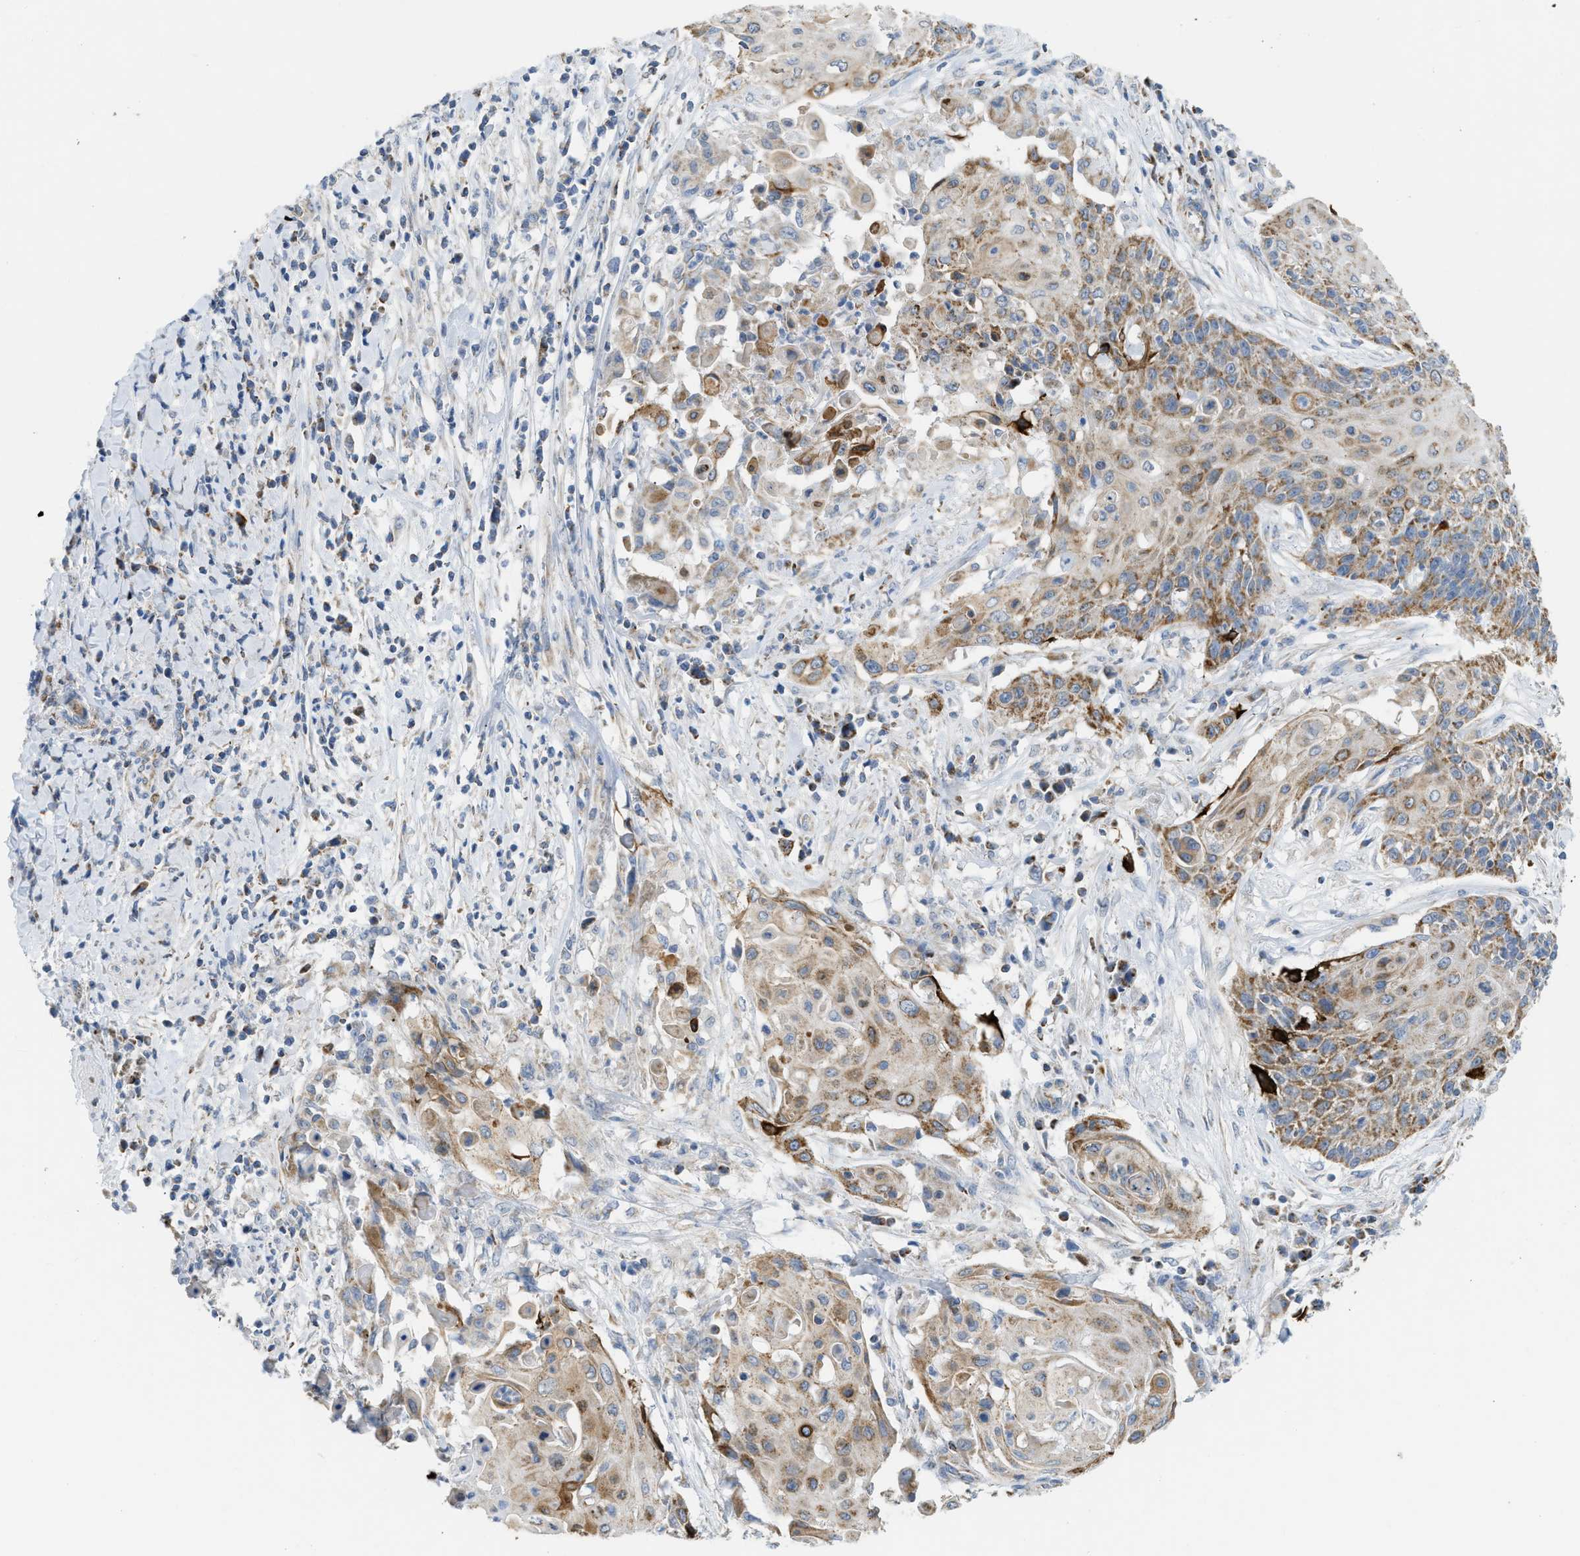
{"staining": {"intensity": "moderate", "quantity": "25%-75%", "location": "cytoplasmic/membranous"}, "tissue": "cervical cancer", "cell_type": "Tumor cells", "image_type": "cancer", "snomed": [{"axis": "morphology", "description": "Squamous cell carcinoma, NOS"}, {"axis": "topography", "description": "Cervix"}], "caption": "Immunohistochemical staining of human squamous cell carcinoma (cervical) reveals medium levels of moderate cytoplasmic/membranous protein staining in approximately 25%-75% of tumor cells.", "gene": "GOT2", "patient": {"sex": "female", "age": 39}}